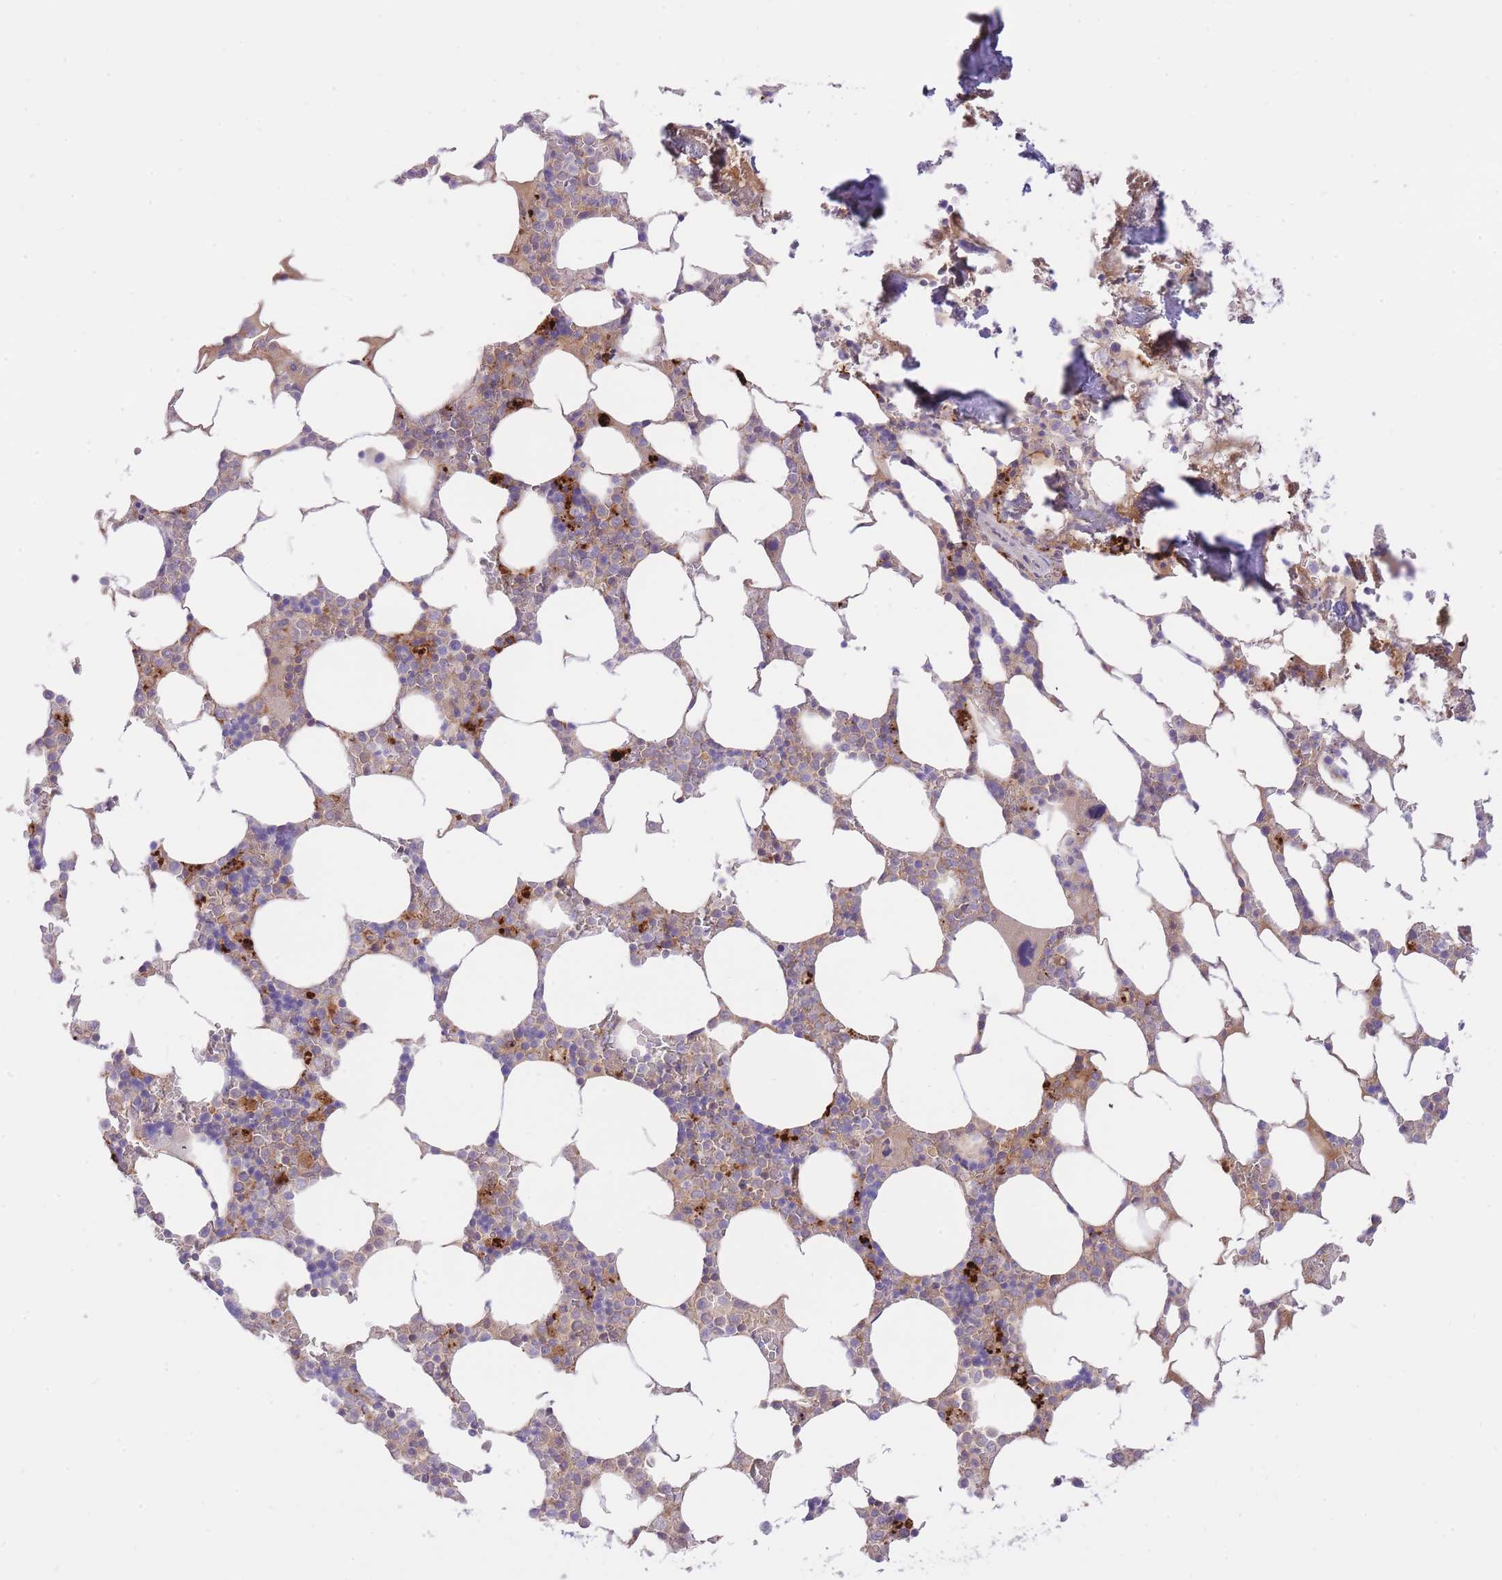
{"staining": {"intensity": "weak", "quantity": "25%-75%", "location": "cytoplasmic/membranous"}, "tissue": "bone marrow", "cell_type": "Hematopoietic cells", "image_type": "normal", "snomed": [{"axis": "morphology", "description": "Normal tissue, NOS"}, {"axis": "topography", "description": "Bone marrow"}], "caption": "Approximately 25%-75% of hematopoietic cells in normal human bone marrow reveal weak cytoplasmic/membranous protein positivity as visualized by brown immunohistochemical staining.", "gene": "HRG", "patient": {"sex": "male", "age": 64}}